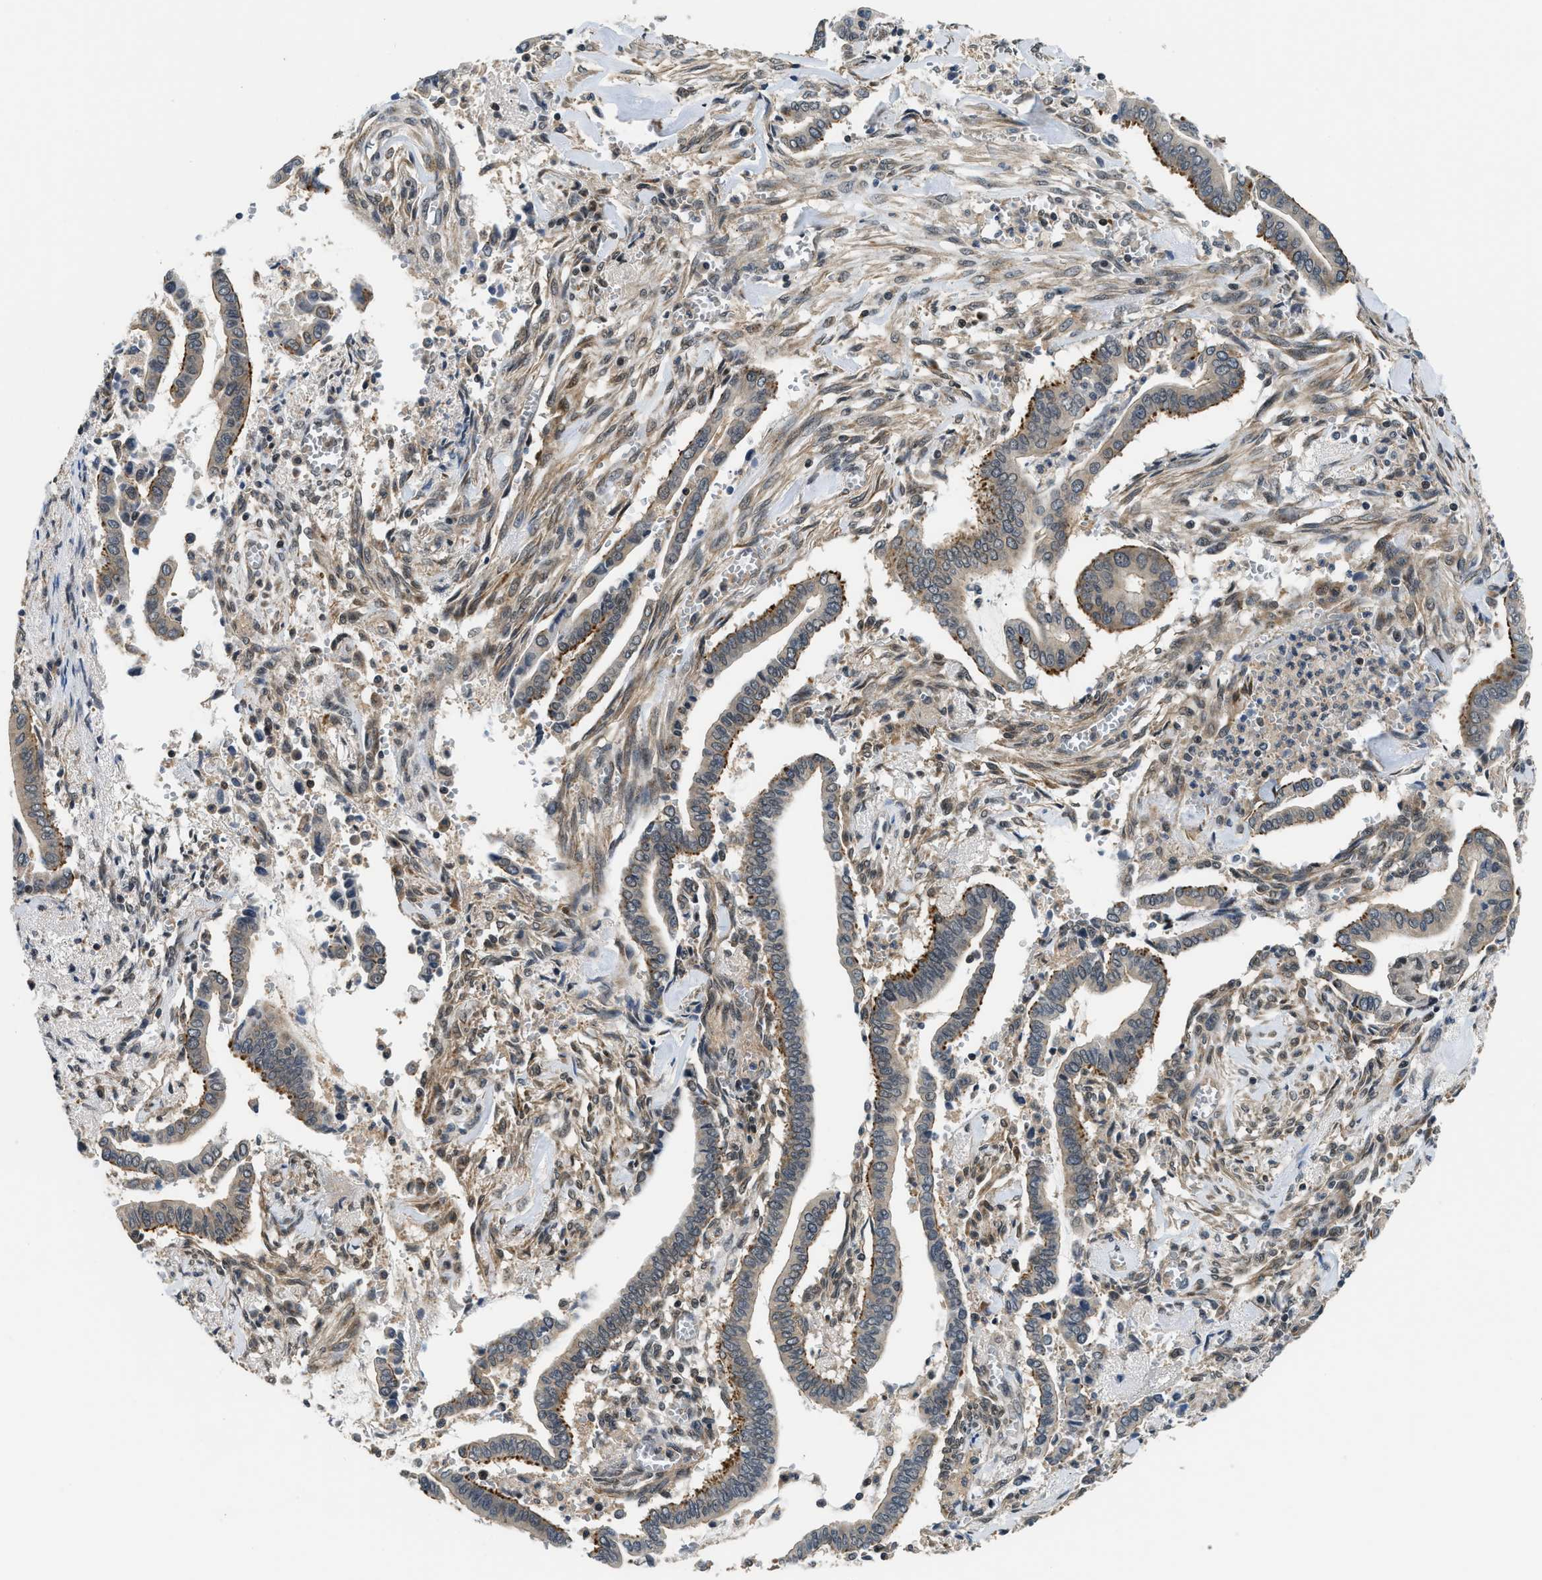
{"staining": {"intensity": "moderate", "quantity": ">75%", "location": "cytoplasmic/membranous"}, "tissue": "cervical cancer", "cell_type": "Tumor cells", "image_type": "cancer", "snomed": [{"axis": "morphology", "description": "Adenocarcinoma, NOS"}, {"axis": "topography", "description": "Cervix"}], "caption": "A micrograph showing moderate cytoplasmic/membranous expression in approximately >75% of tumor cells in cervical adenocarcinoma, as visualized by brown immunohistochemical staining.", "gene": "MTMR1", "patient": {"sex": "female", "age": 44}}